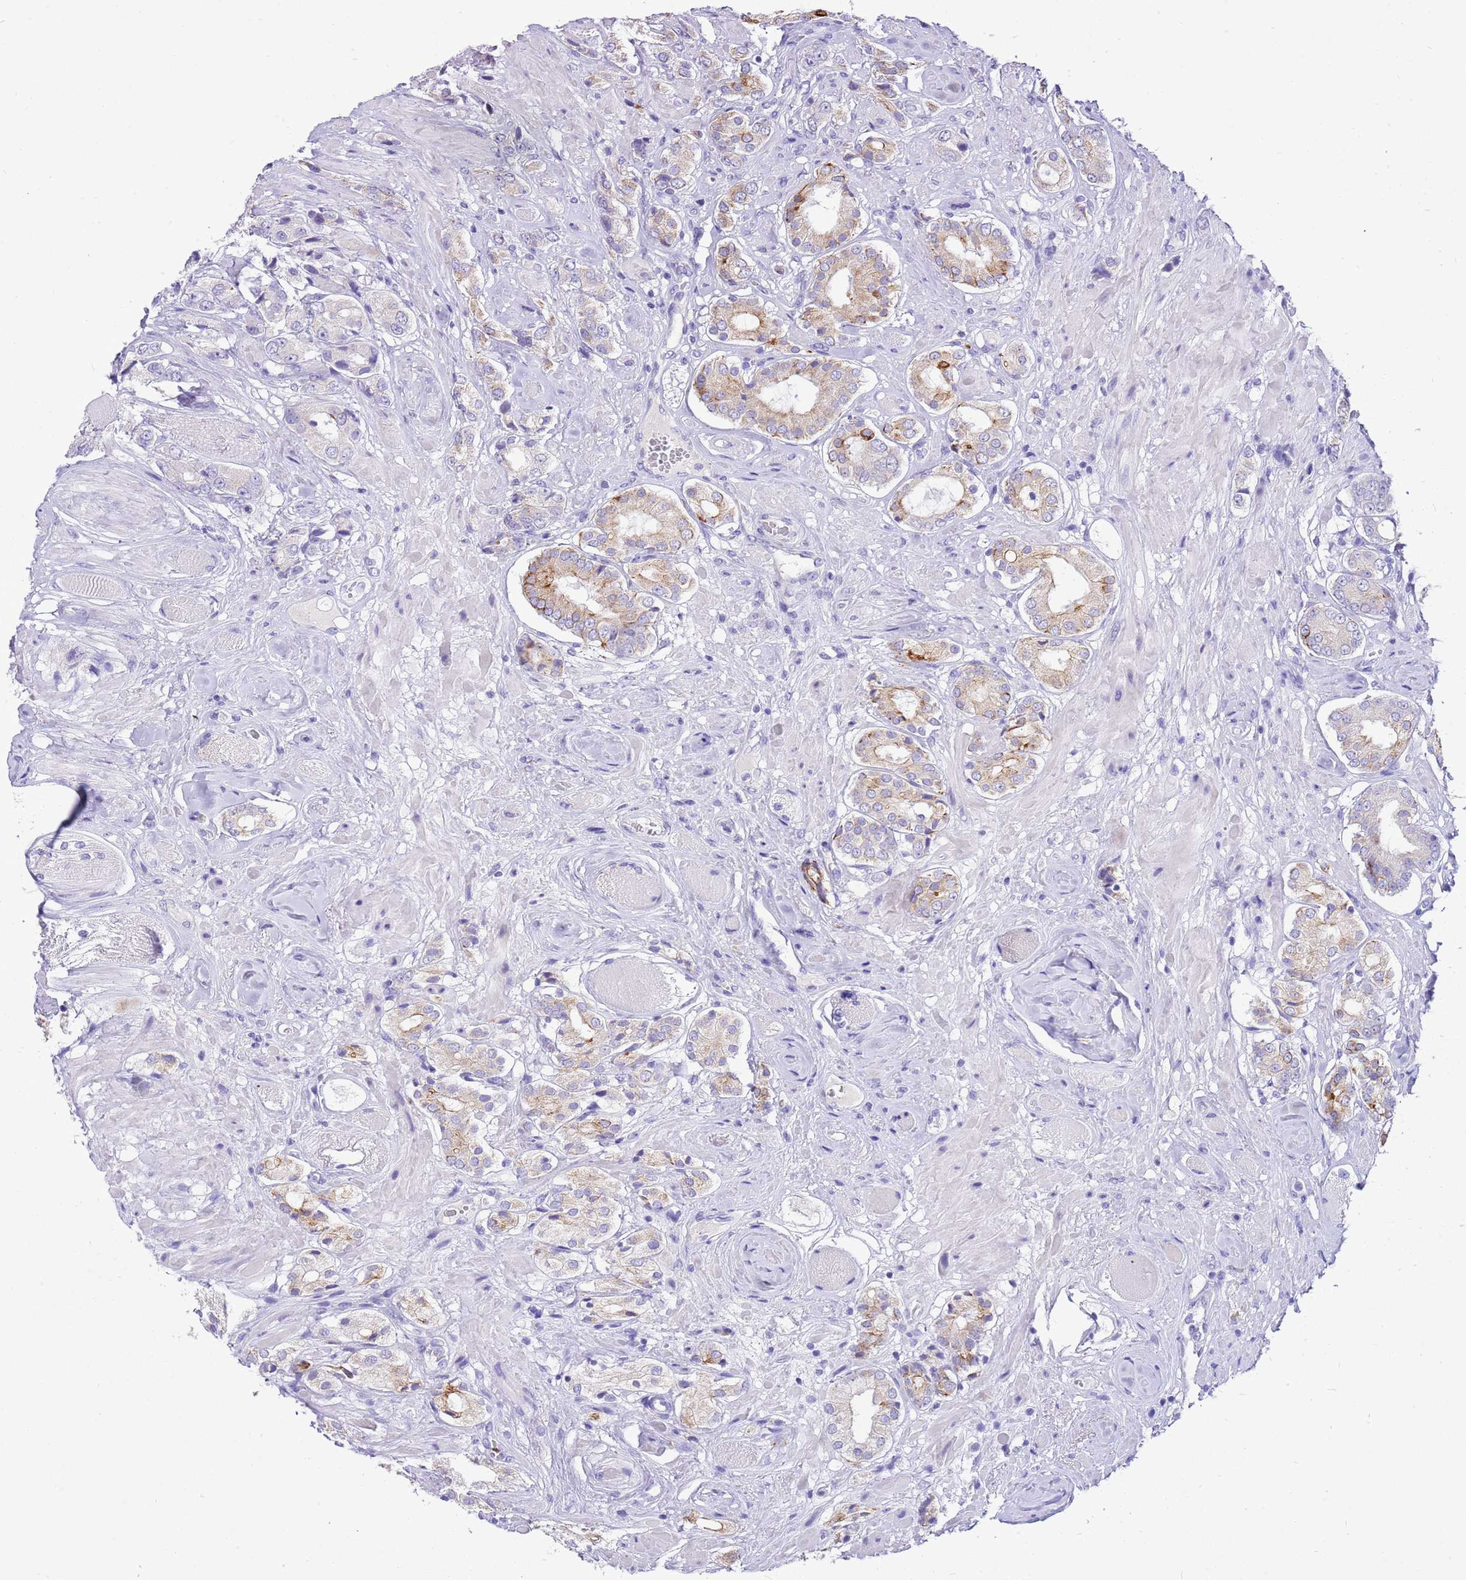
{"staining": {"intensity": "moderate", "quantity": "25%-75%", "location": "cytoplasmic/membranous"}, "tissue": "prostate cancer", "cell_type": "Tumor cells", "image_type": "cancer", "snomed": [{"axis": "morphology", "description": "Adenocarcinoma, High grade"}, {"axis": "topography", "description": "Prostate and seminal vesicle, NOS"}], "caption": "Immunohistochemistry (IHC) photomicrograph of human prostate adenocarcinoma (high-grade) stained for a protein (brown), which exhibits medium levels of moderate cytoplasmic/membranous positivity in approximately 25%-75% of tumor cells.", "gene": "R3HDM4", "patient": {"sex": "male", "age": 64}}